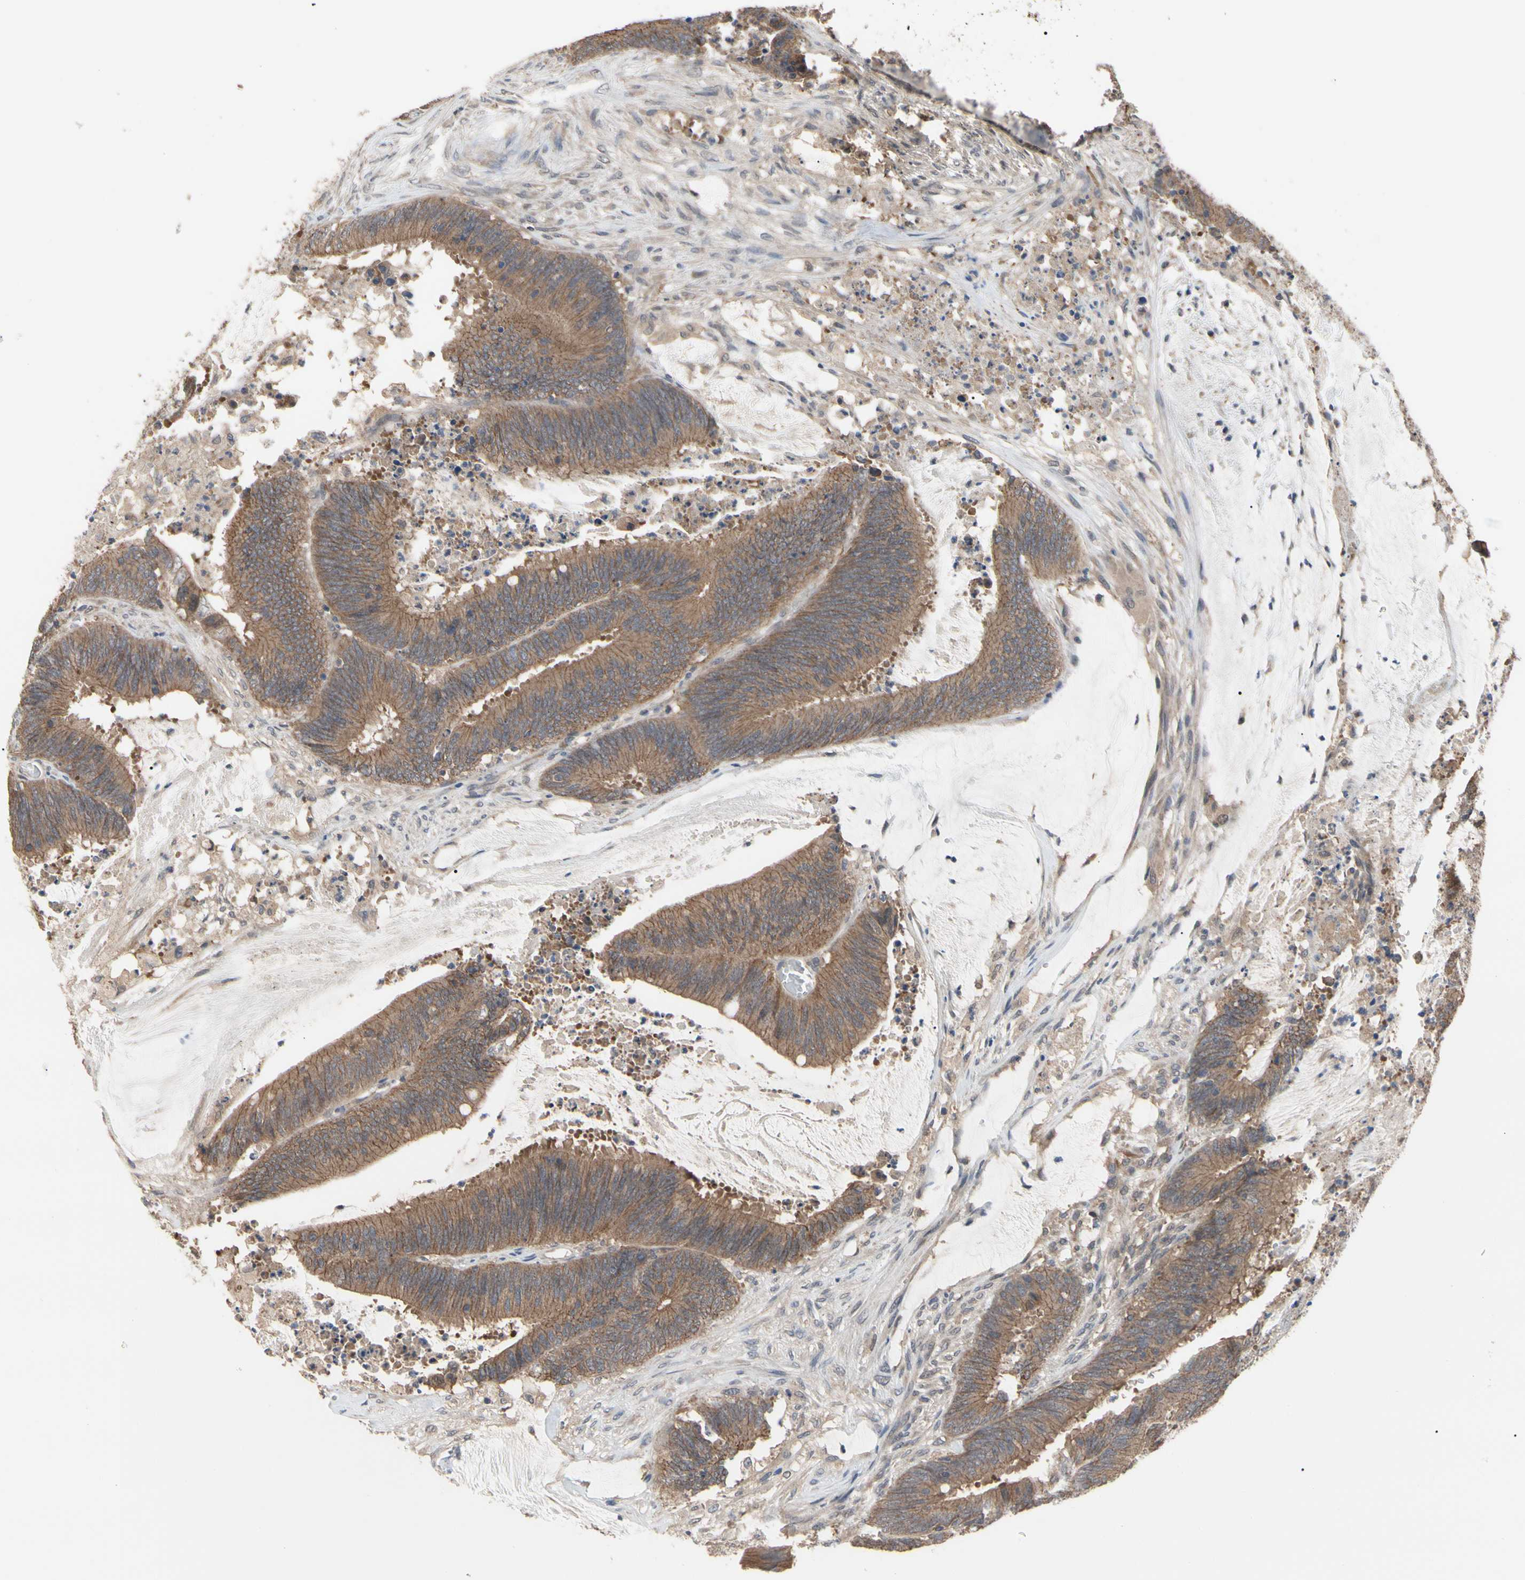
{"staining": {"intensity": "moderate", "quantity": ">75%", "location": "cytoplasmic/membranous"}, "tissue": "colorectal cancer", "cell_type": "Tumor cells", "image_type": "cancer", "snomed": [{"axis": "morphology", "description": "Adenocarcinoma, NOS"}, {"axis": "topography", "description": "Rectum"}], "caption": "Immunohistochemistry of human adenocarcinoma (colorectal) exhibits medium levels of moderate cytoplasmic/membranous positivity in approximately >75% of tumor cells.", "gene": "DPP8", "patient": {"sex": "female", "age": 66}}